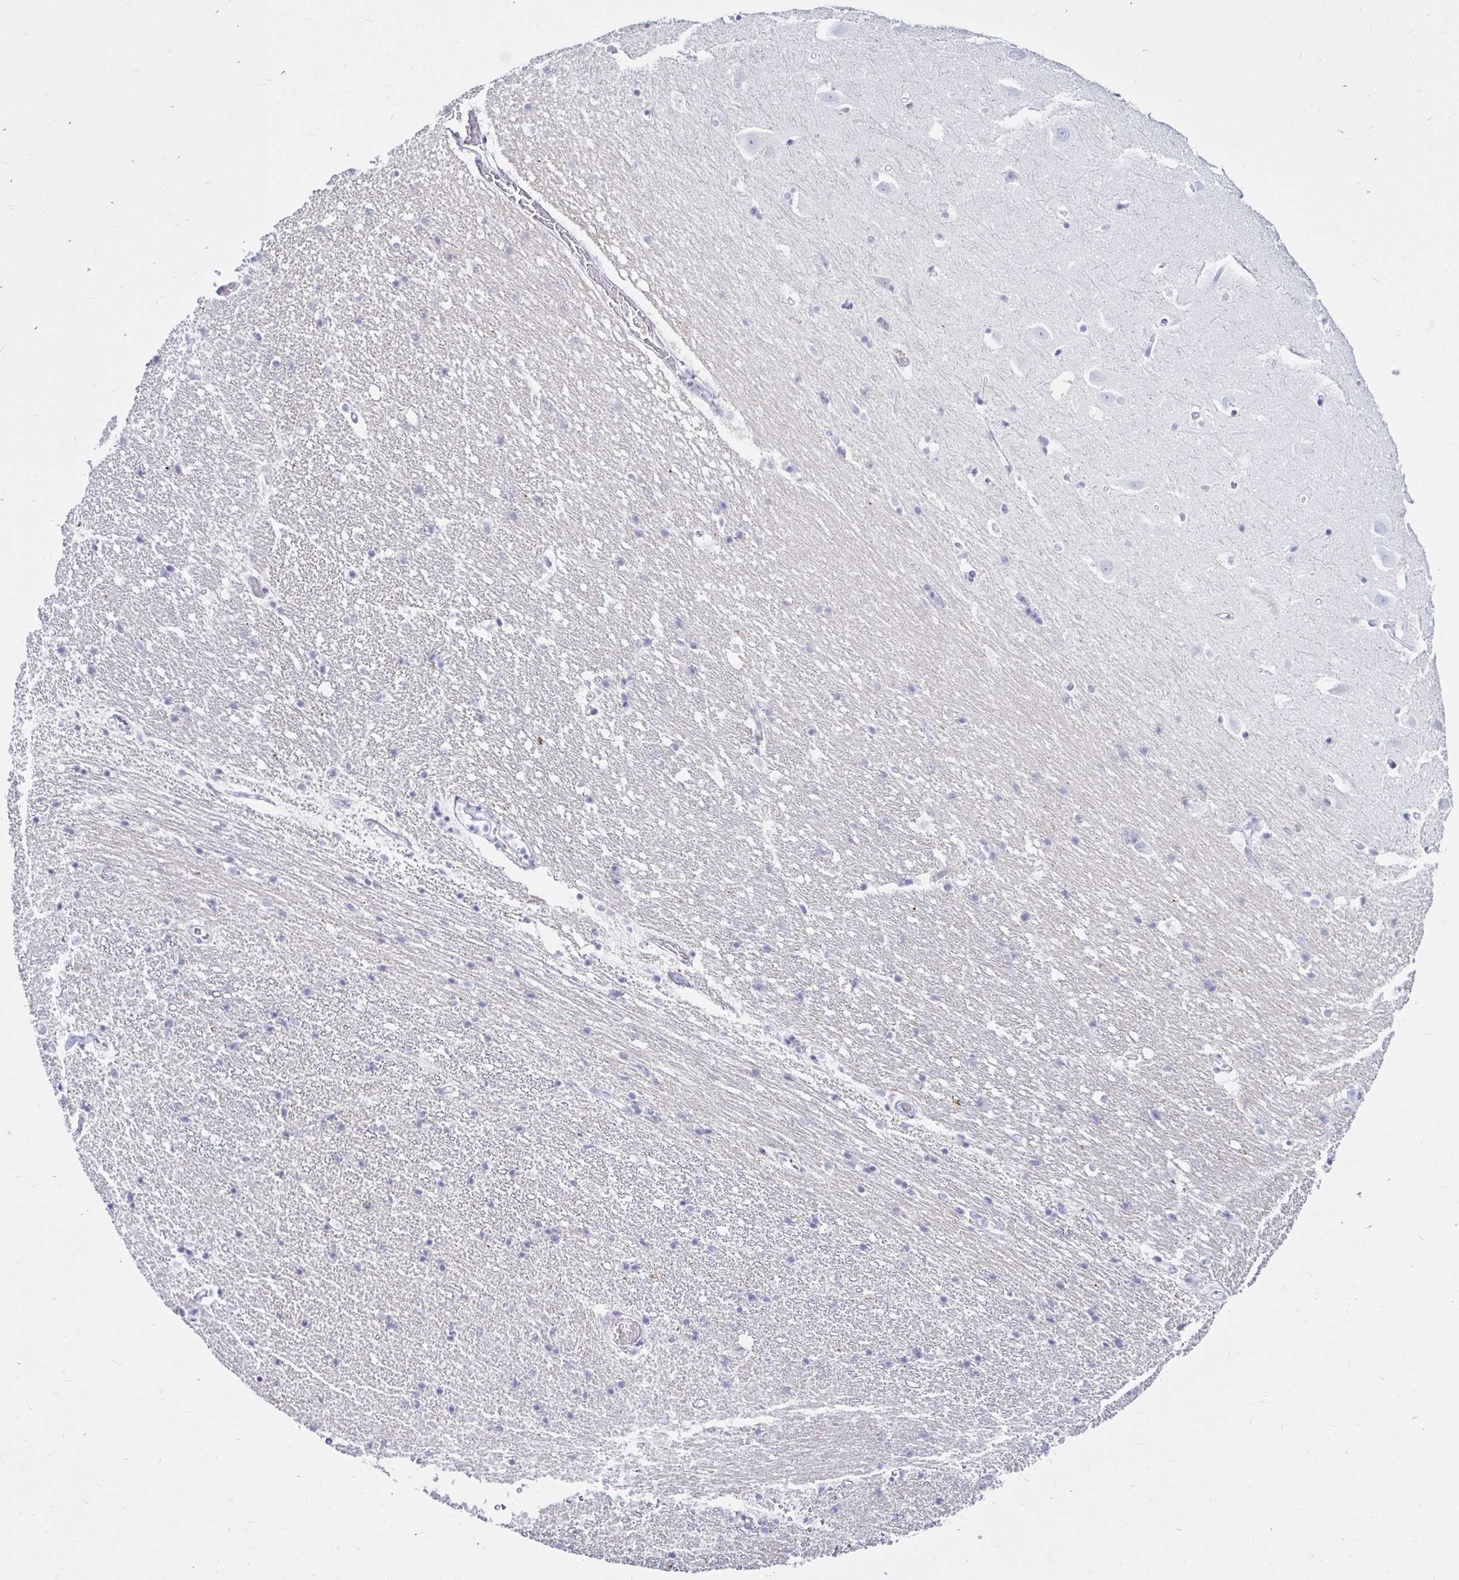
{"staining": {"intensity": "negative", "quantity": "none", "location": "none"}, "tissue": "hippocampus", "cell_type": "Glial cells", "image_type": "normal", "snomed": [{"axis": "morphology", "description": "Normal tissue, NOS"}, {"axis": "topography", "description": "Hippocampus"}], "caption": "Immunohistochemistry (IHC) image of unremarkable hippocampus: hippocampus stained with DAB displays no significant protein staining in glial cells.", "gene": "TIMP1", "patient": {"sex": "male", "age": 63}}